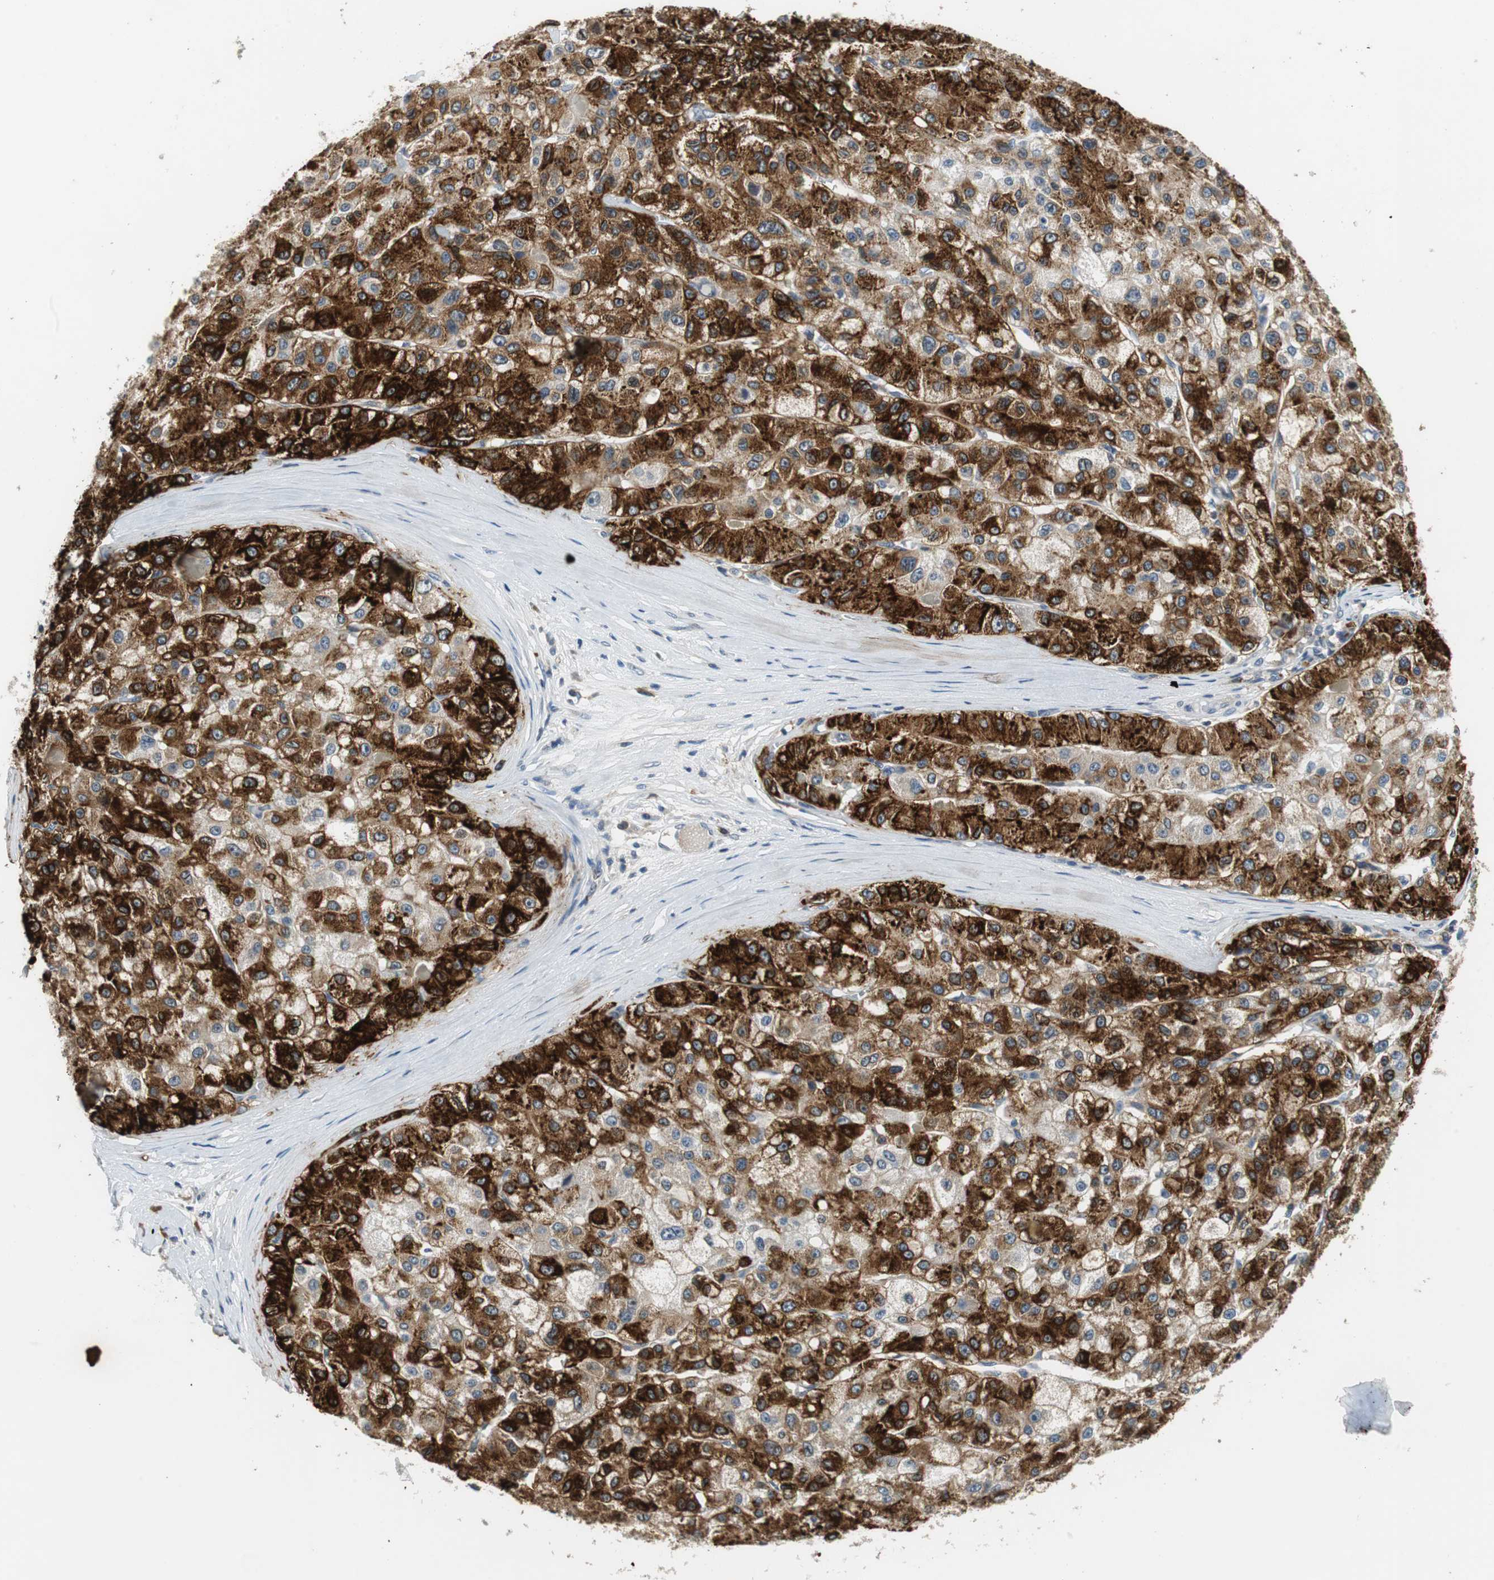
{"staining": {"intensity": "strong", "quantity": "25%-75%", "location": "cytoplasmic/membranous"}, "tissue": "liver cancer", "cell_type": "Tumor cells", "image_type": "cancer", "snomed": [{"axis": "morphology", "description": "Carcinoma, Hepatocellular, NOS"}, {"axis": "topography", "description": "Liver"}], "caption": "Protein staining demonstrates strong cytoplasmic/membranous expression in approximately 25%-75% of tumor cells in liver cancer.", "gene": "GLCCI1", "patient": {"sex": "male", "age": 80}}